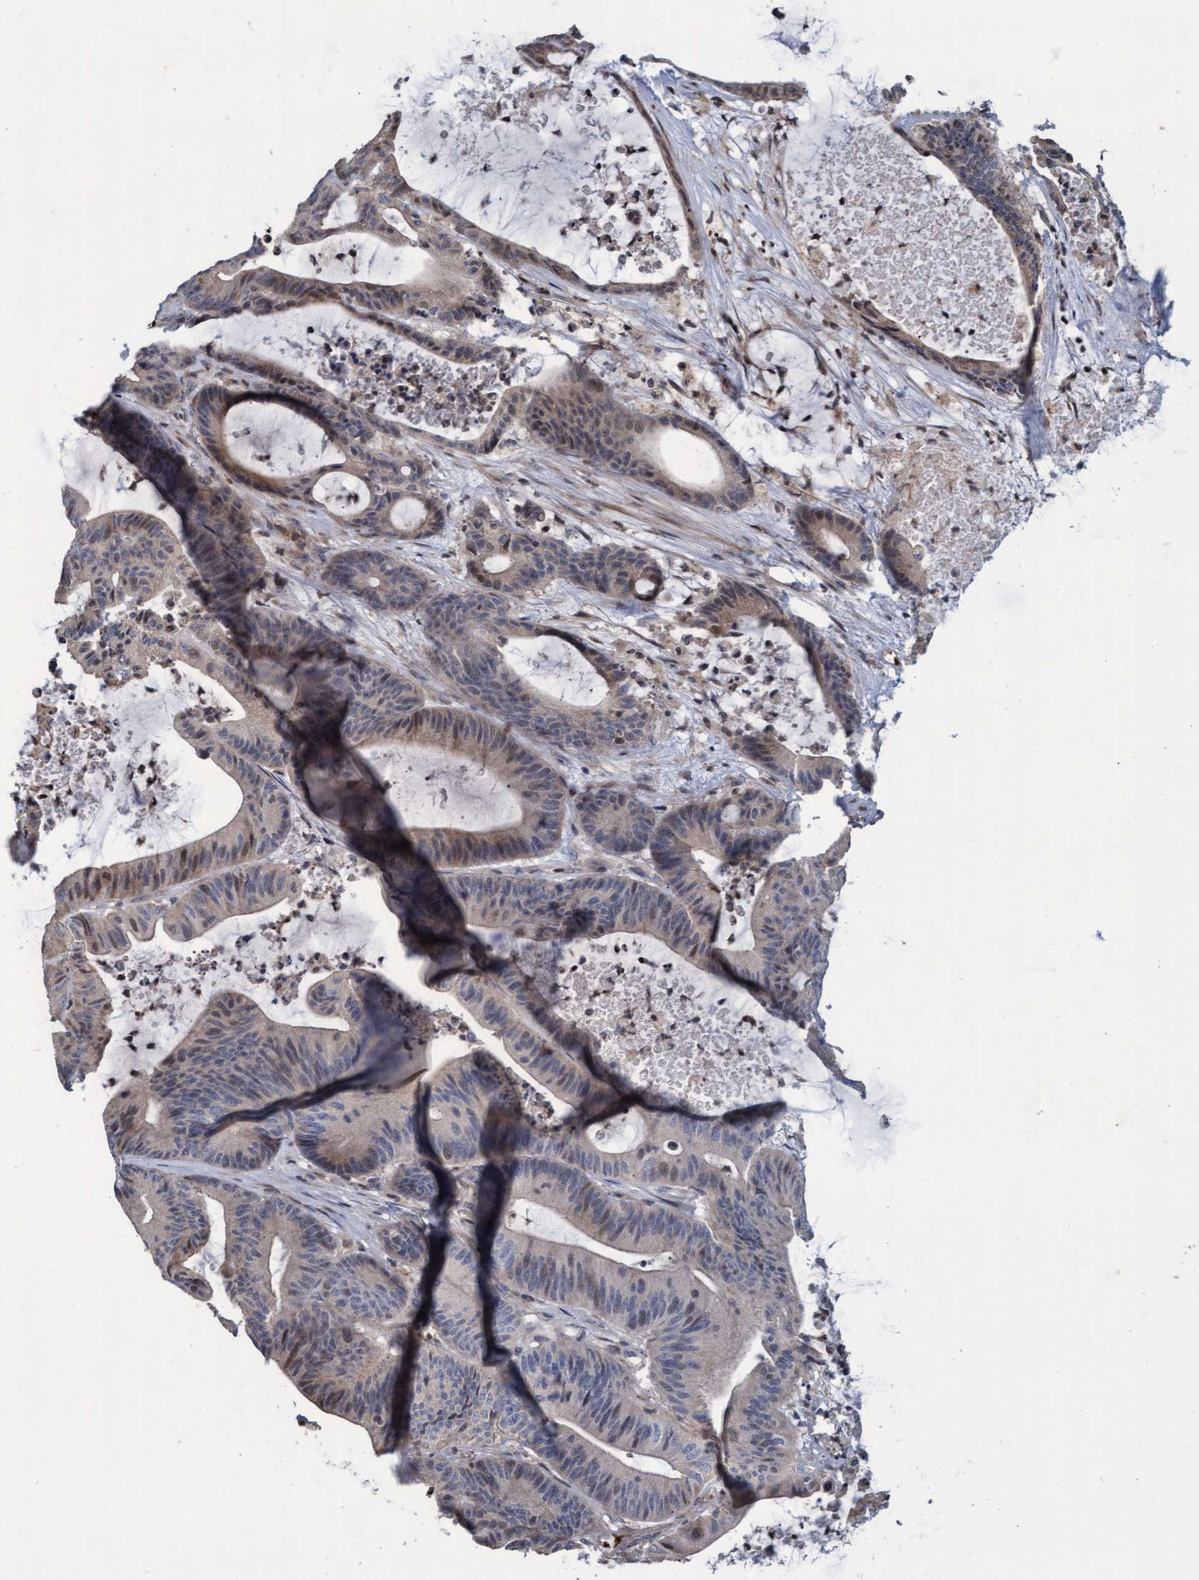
{"staining": {"intensity": "weak", "quantity": "25%-75%", "location": "cytoplasmic/membranous"}, "tissue": "colorectal cancer", "cell_type": "Tumor cells", "image_type": "cancer", "snomed": [{"axis": "morphology", "description": "Adenocarcinoma, NOS"}, {"axis": "topography", "description": "Colon"}], "caption": "Colorectal cancer (adenocarcinoma) stained for a protein exhibits weak cytoplasmic/membranous positivity in tumor cells.", "gene": "KCNC2", "patient": {"sex": "female", "age": 84}}